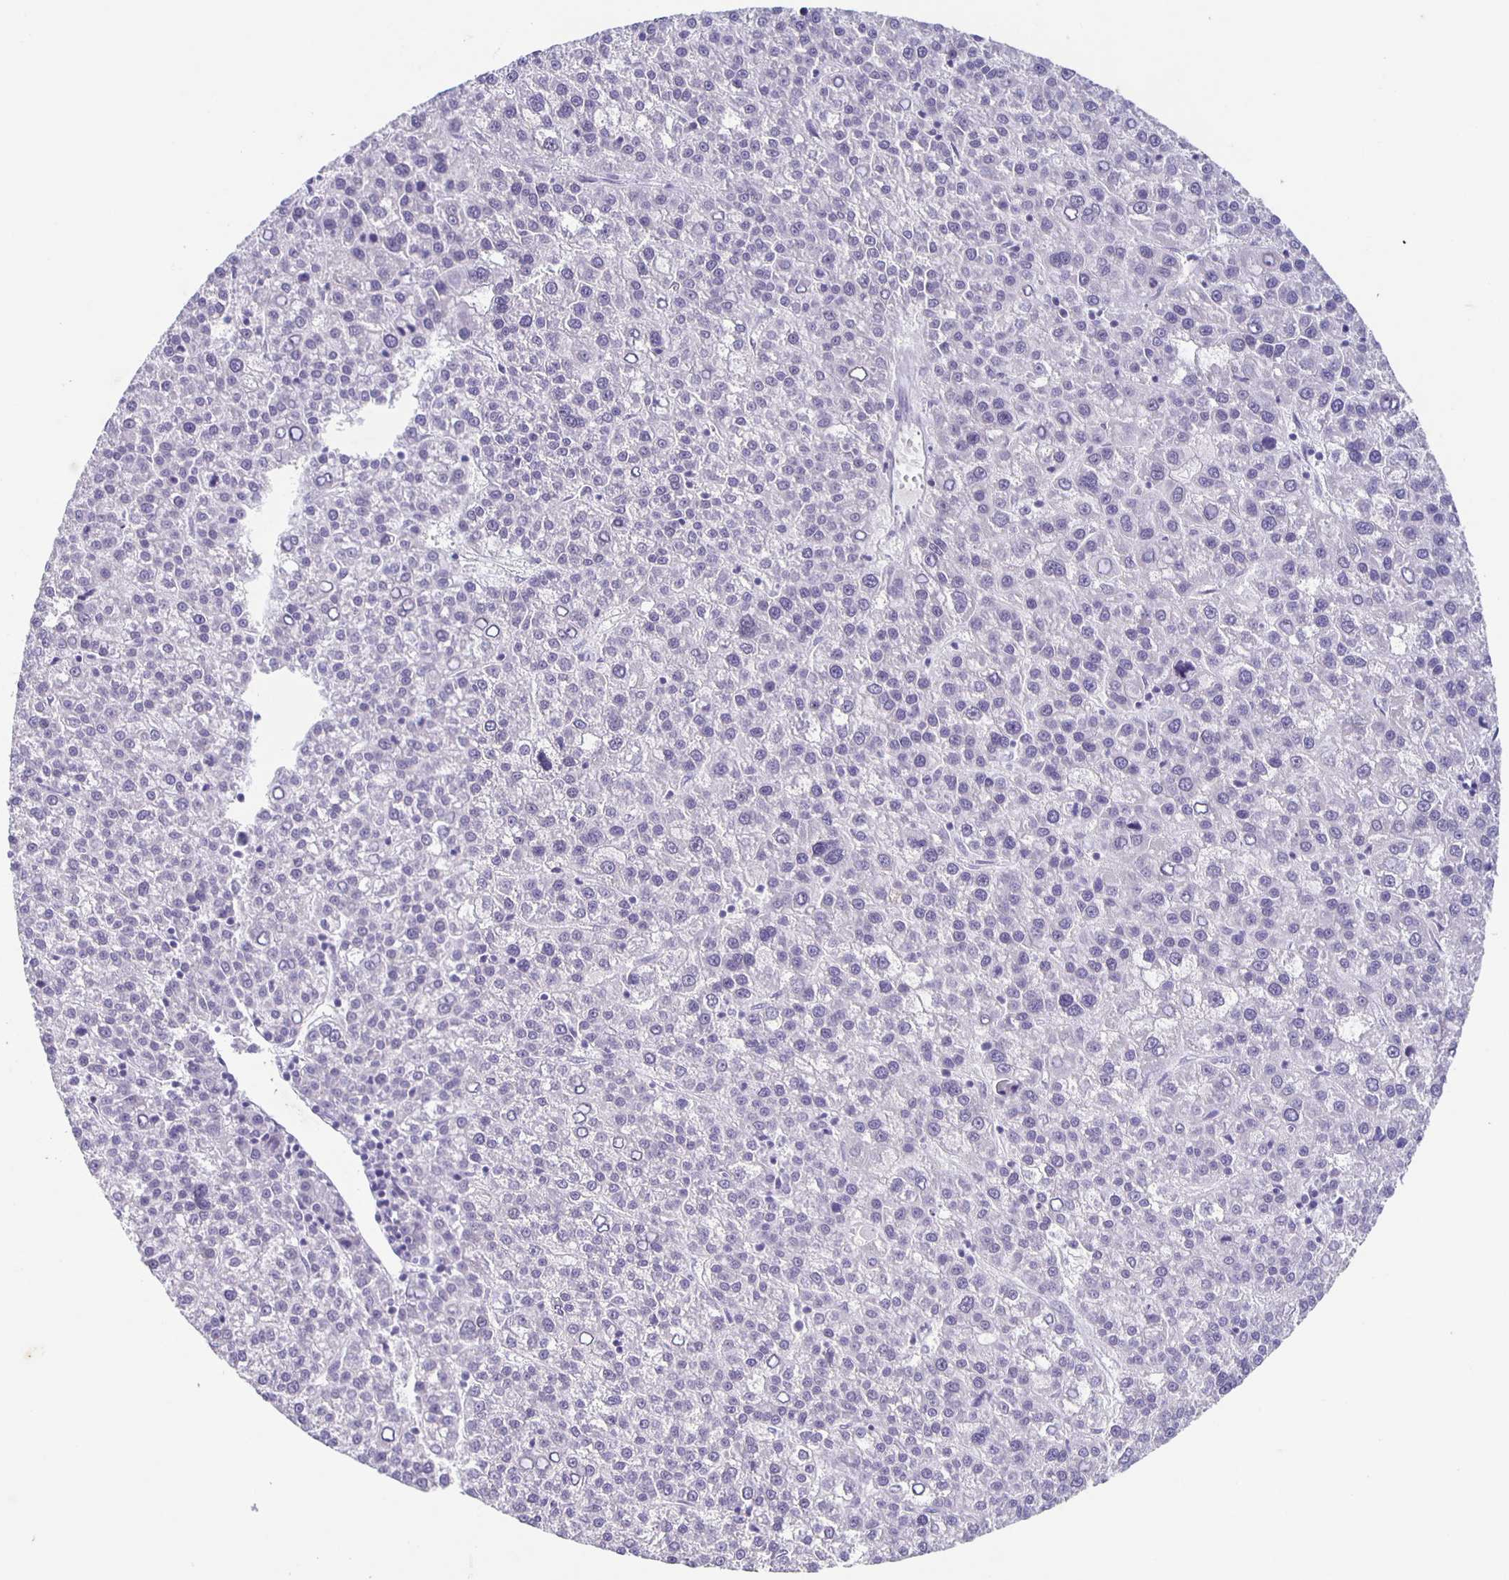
{"staining": {"intensity": "negative", "quantity": "none", "location": "none"}, "tissue": "liver cancer", "cell_type": "Tumor cells", "image_type": "cancer", "snomed": [{"axis": "morphology", "description": "Carcinoma, Hepatocellular, NOS"}, {"axis": "topography", "description": "Liver"}], "caption": "High magnification brightfield microscopy of liver cancer stained with DAB (brown) and counterstained with hematoxylin (blue): tumor cells show no significant positivity.", "gene": "CARNS1", "patient": {"sex": "female", "age": 58}}